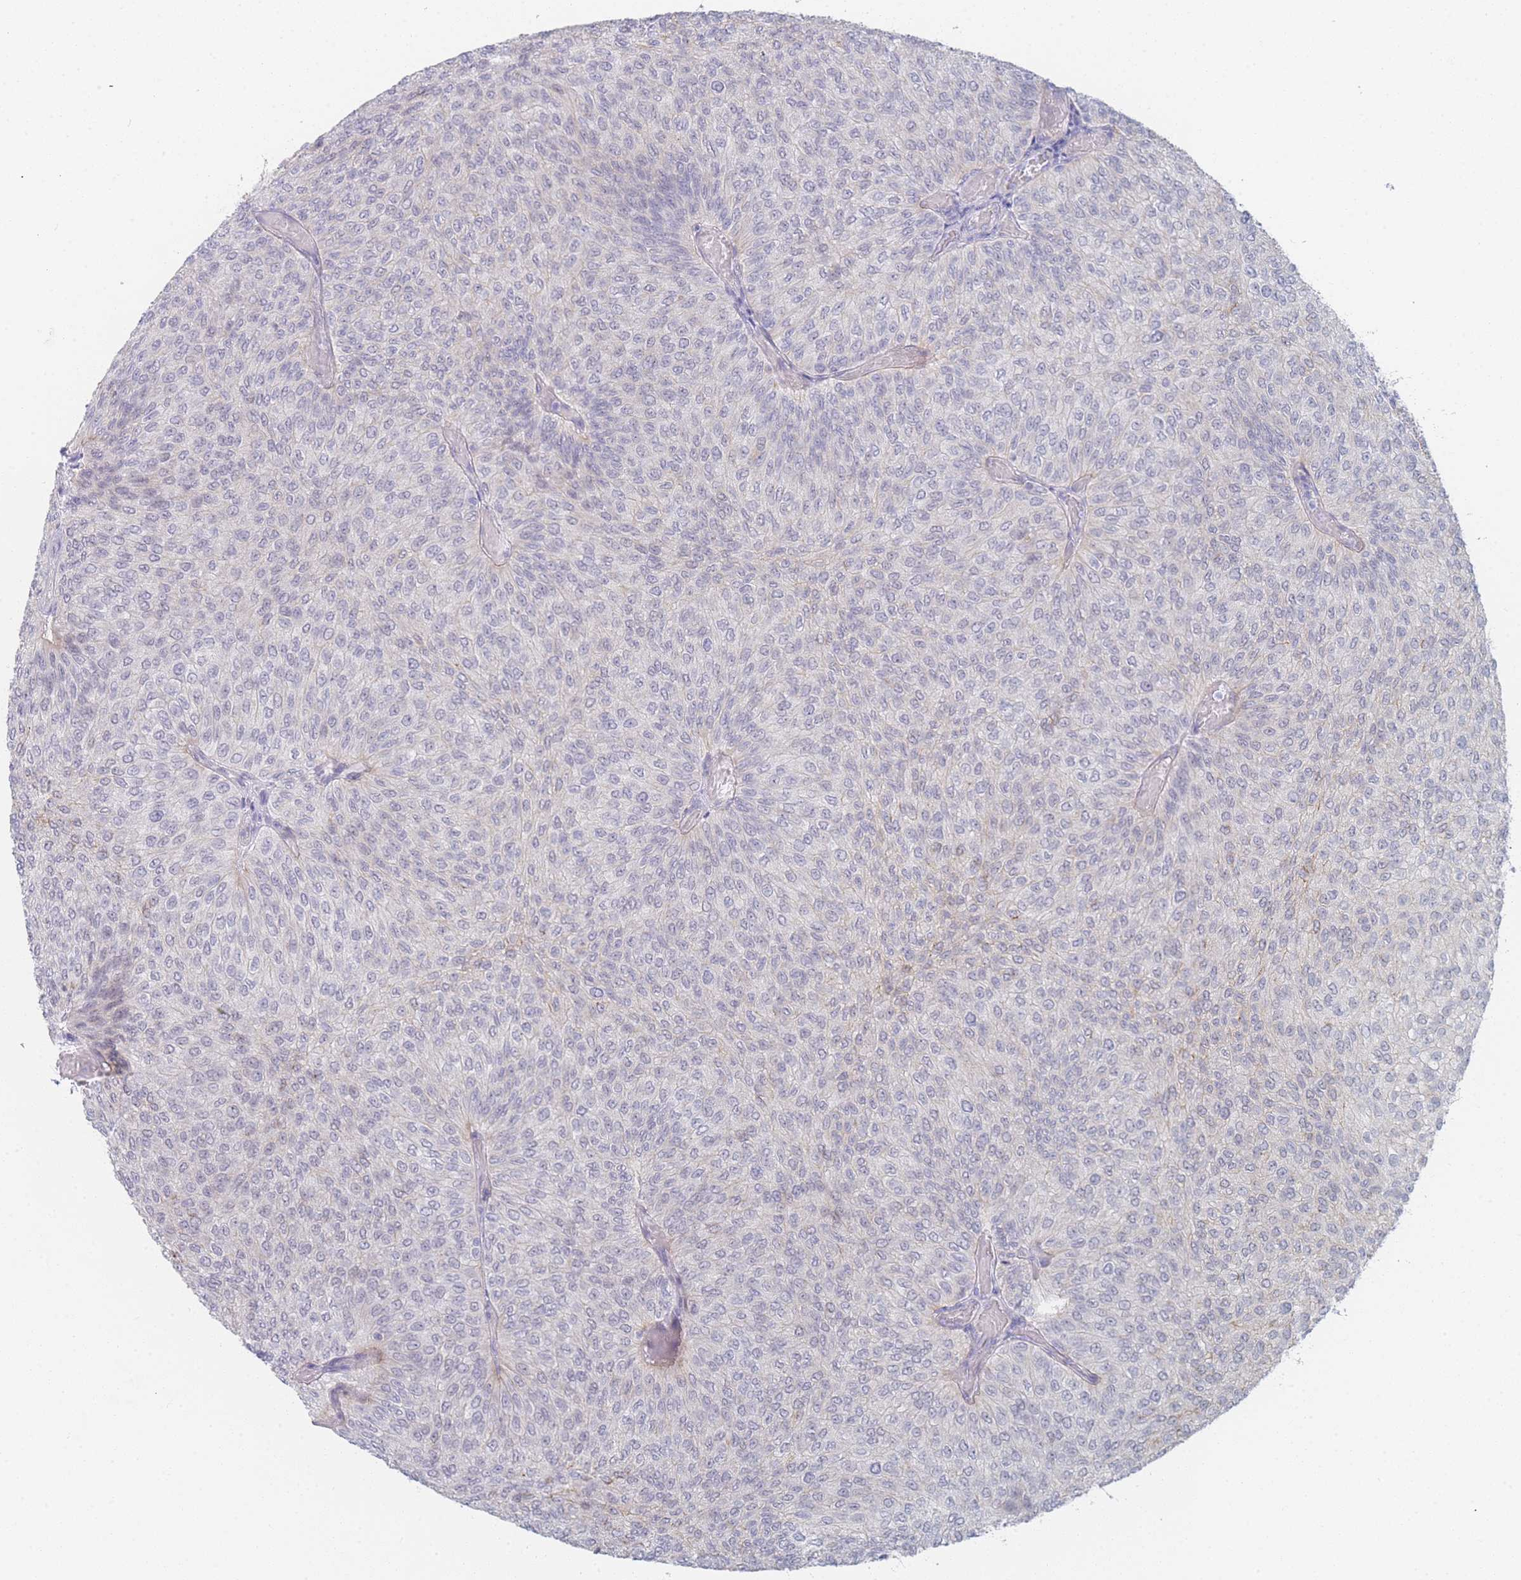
{"staining": {"intensity": "negative", "quantity": "none", "location": "none"}, "tissue": "urothelial cancer", "cell_type": "Tumor cells", "image_type": "cancer", "snomed": [{"axis": "morphology", "description": "Urothelial carcinoma, Low grade"}, {"axis": "topography", "description": "Urinary bladder"}], "caption": "High power microscopy histopathology image of an immunohistochemistry histopathology image of urothelial cancer, revealing no significant expression in tumor cells. Nuclei are stained in blue.", "gene": "IMPG1", "patient": {"sex": "male", "age": 78}}